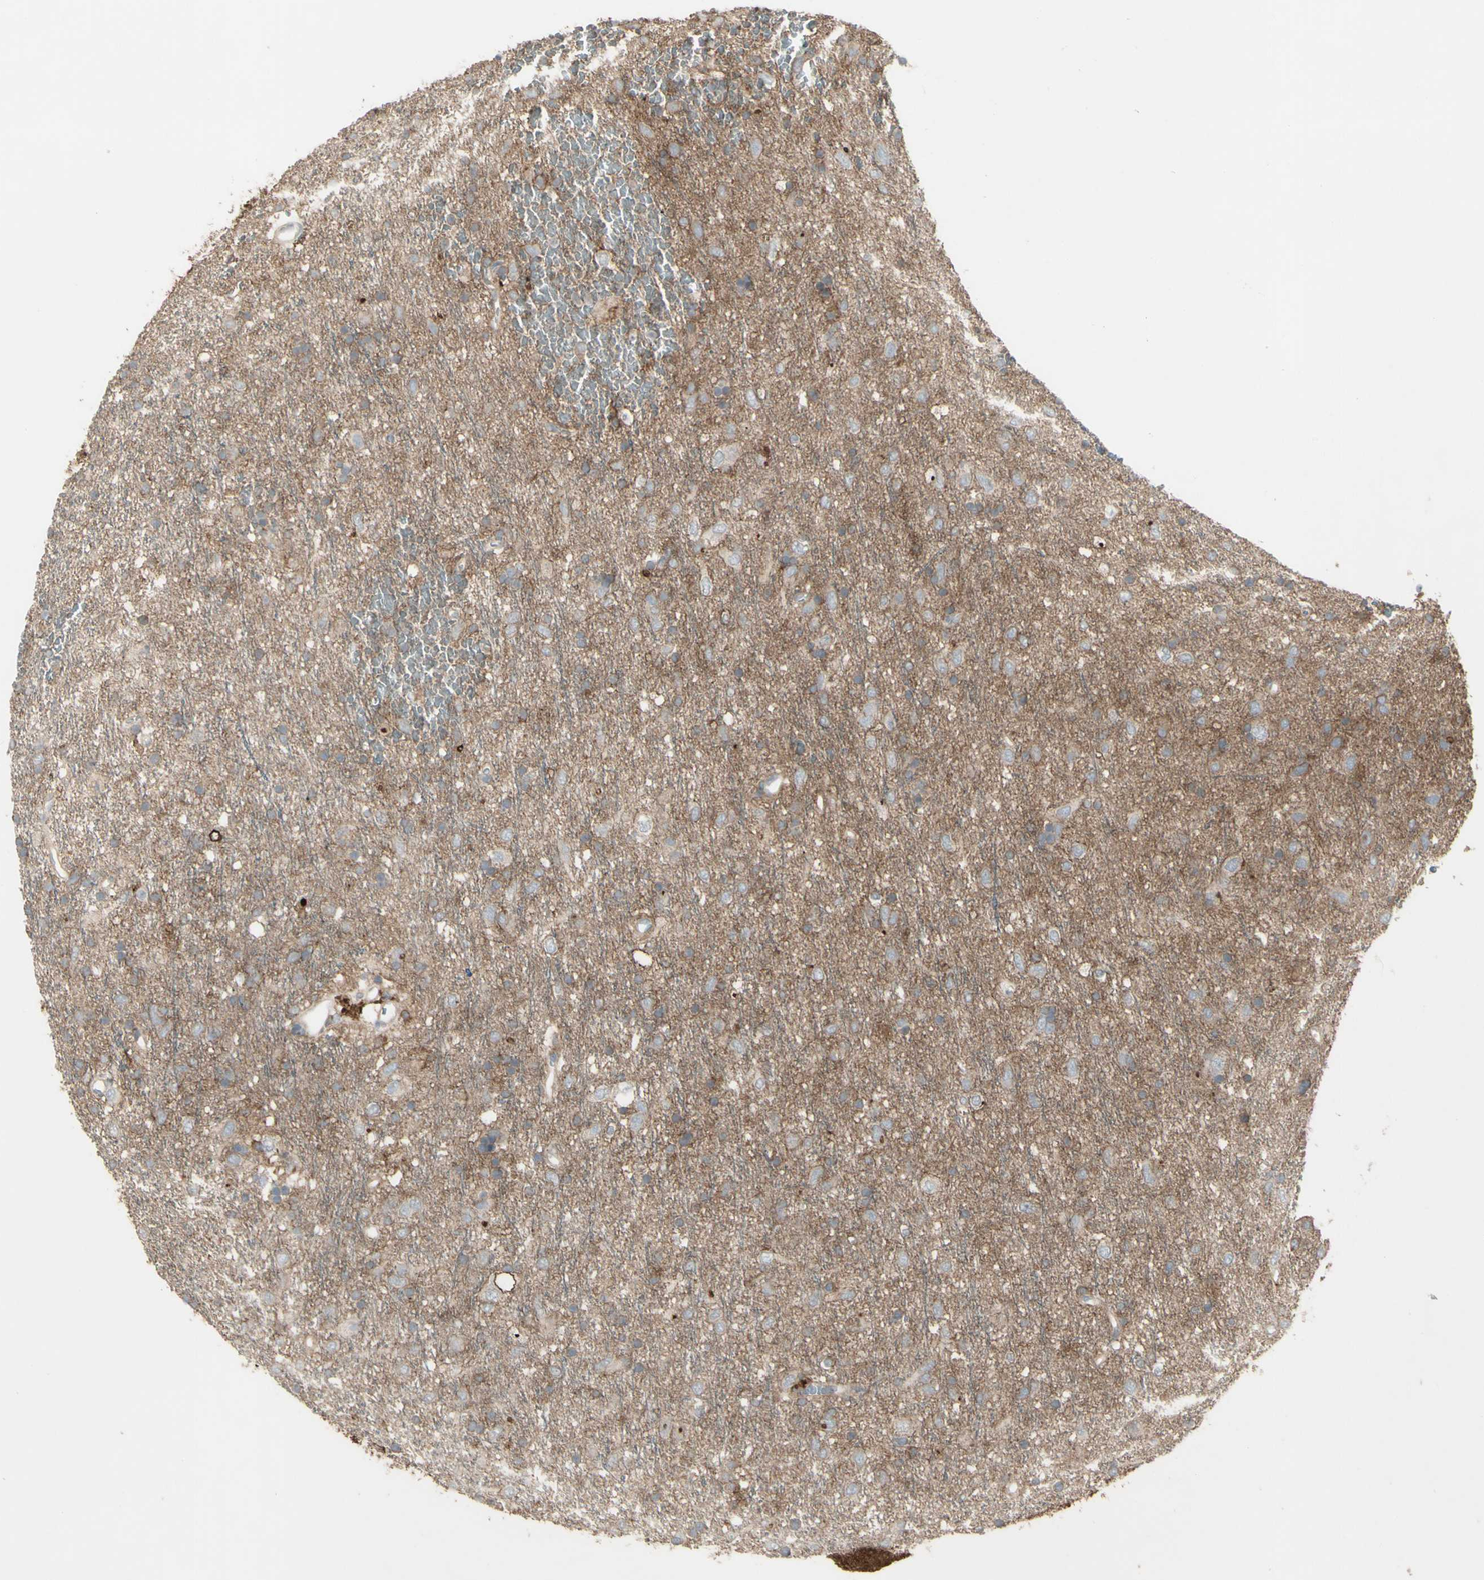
{"staining": {"intensity": "weak", "quantity": "25%-75%", "location": "cytoplasmic/membranous"}, "tissue": "glioma", "cell_type": "Tumor cells", "image_type": "cancer", "snomed": [{"axis": "morphology", "description": "Glioma, malignant, Low grade"}, {"axis": "topography", "description": "Brain"}], "caption": "Protein staining exhibits weak cytoplasmic/membranous expression in about 25%-75% of tumor cells in malignant glioma (low-grade). (Brightfield microscopy of DAB IHC at high magnification).", "gene": "CD276", "patient": {"sex": "male", "age": 77}}